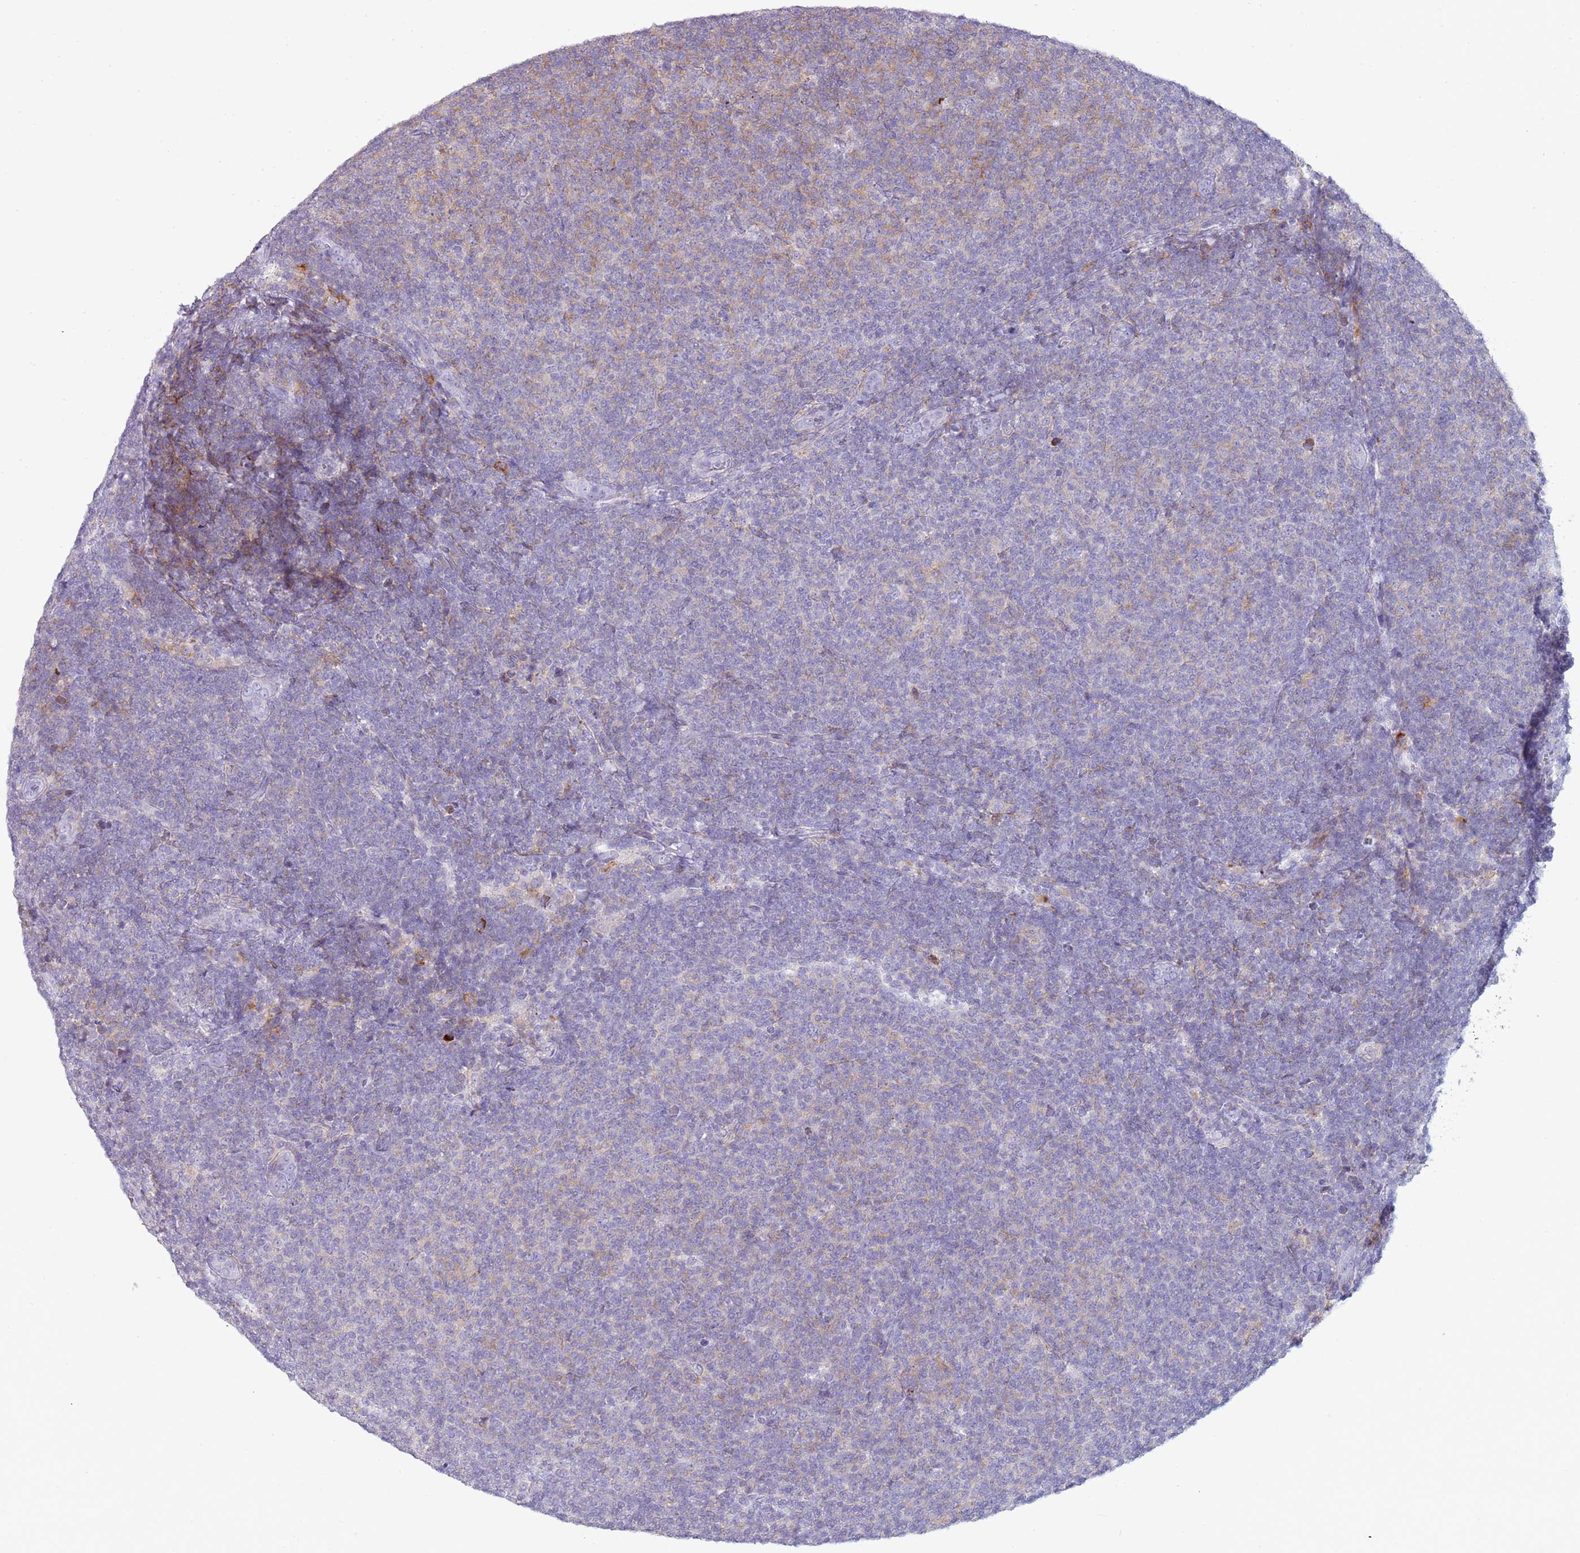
{"staining": {"intensity": "negative", "quantity": "none", "location": "none"}, "tissue": "lymphoma", "cell_type": "Tumor cells", "image_type": "cancer", "snomed": [{"axis": "morphology", "description": "Malignant lymphoma, non-Hodgkin's type, Low grade"}, {"axis": "topography", "description": "Lymph node"}], "caption": "Immunohistochemistry (IHC) histopathology image of low-grade malignant lymphoma, non-Hodgkin's type stained for a protein (brown), which exhibits no positivity in tumor cells.", "gene": "NBPF20", "patient": {"sex": "male", "age": 66}}